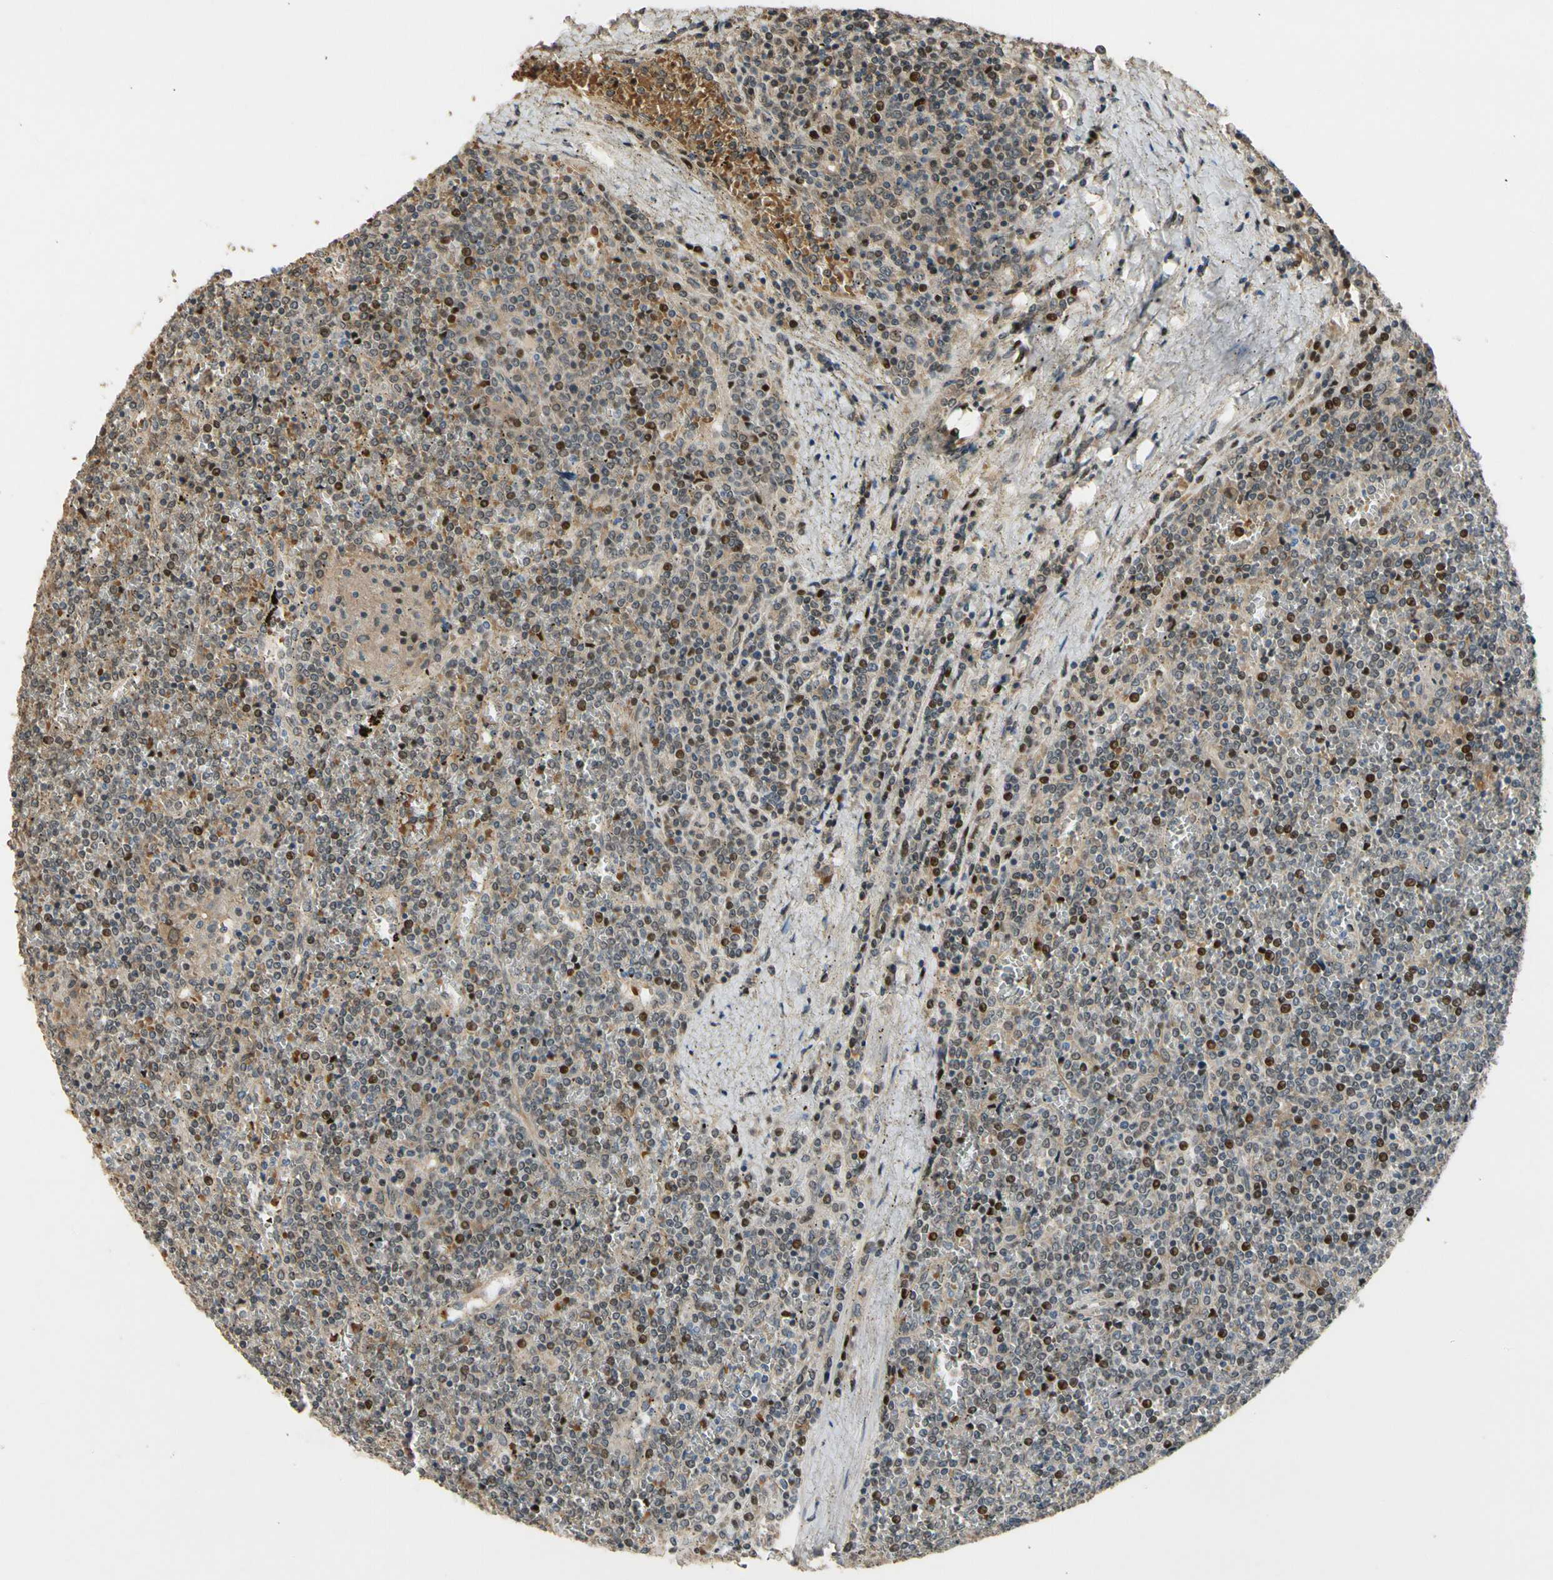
{"staining": {"intensity": "moderate", "quantity": "25%-75%", "location": "nuclear"}, "tissue": "lymphoma", "cell_type": "Tumor cells", "image_type": "cancer", "snomed": [{"axis": "morphology", "description": "Malignant lymphoma, non-Hodgkin's type, Low grade"}, {"axis": "topography", "description": "Spleen"}], "caption": "IHC (DAB) staining of human malignant lymphoma, non-Hodgkin's type (low-grade) demonstrates moderate nuclear protein expression in about 25%-75% of tumor cells.", "gene": "ZNF184", "patient": {"sex": "female", "age": 19}}